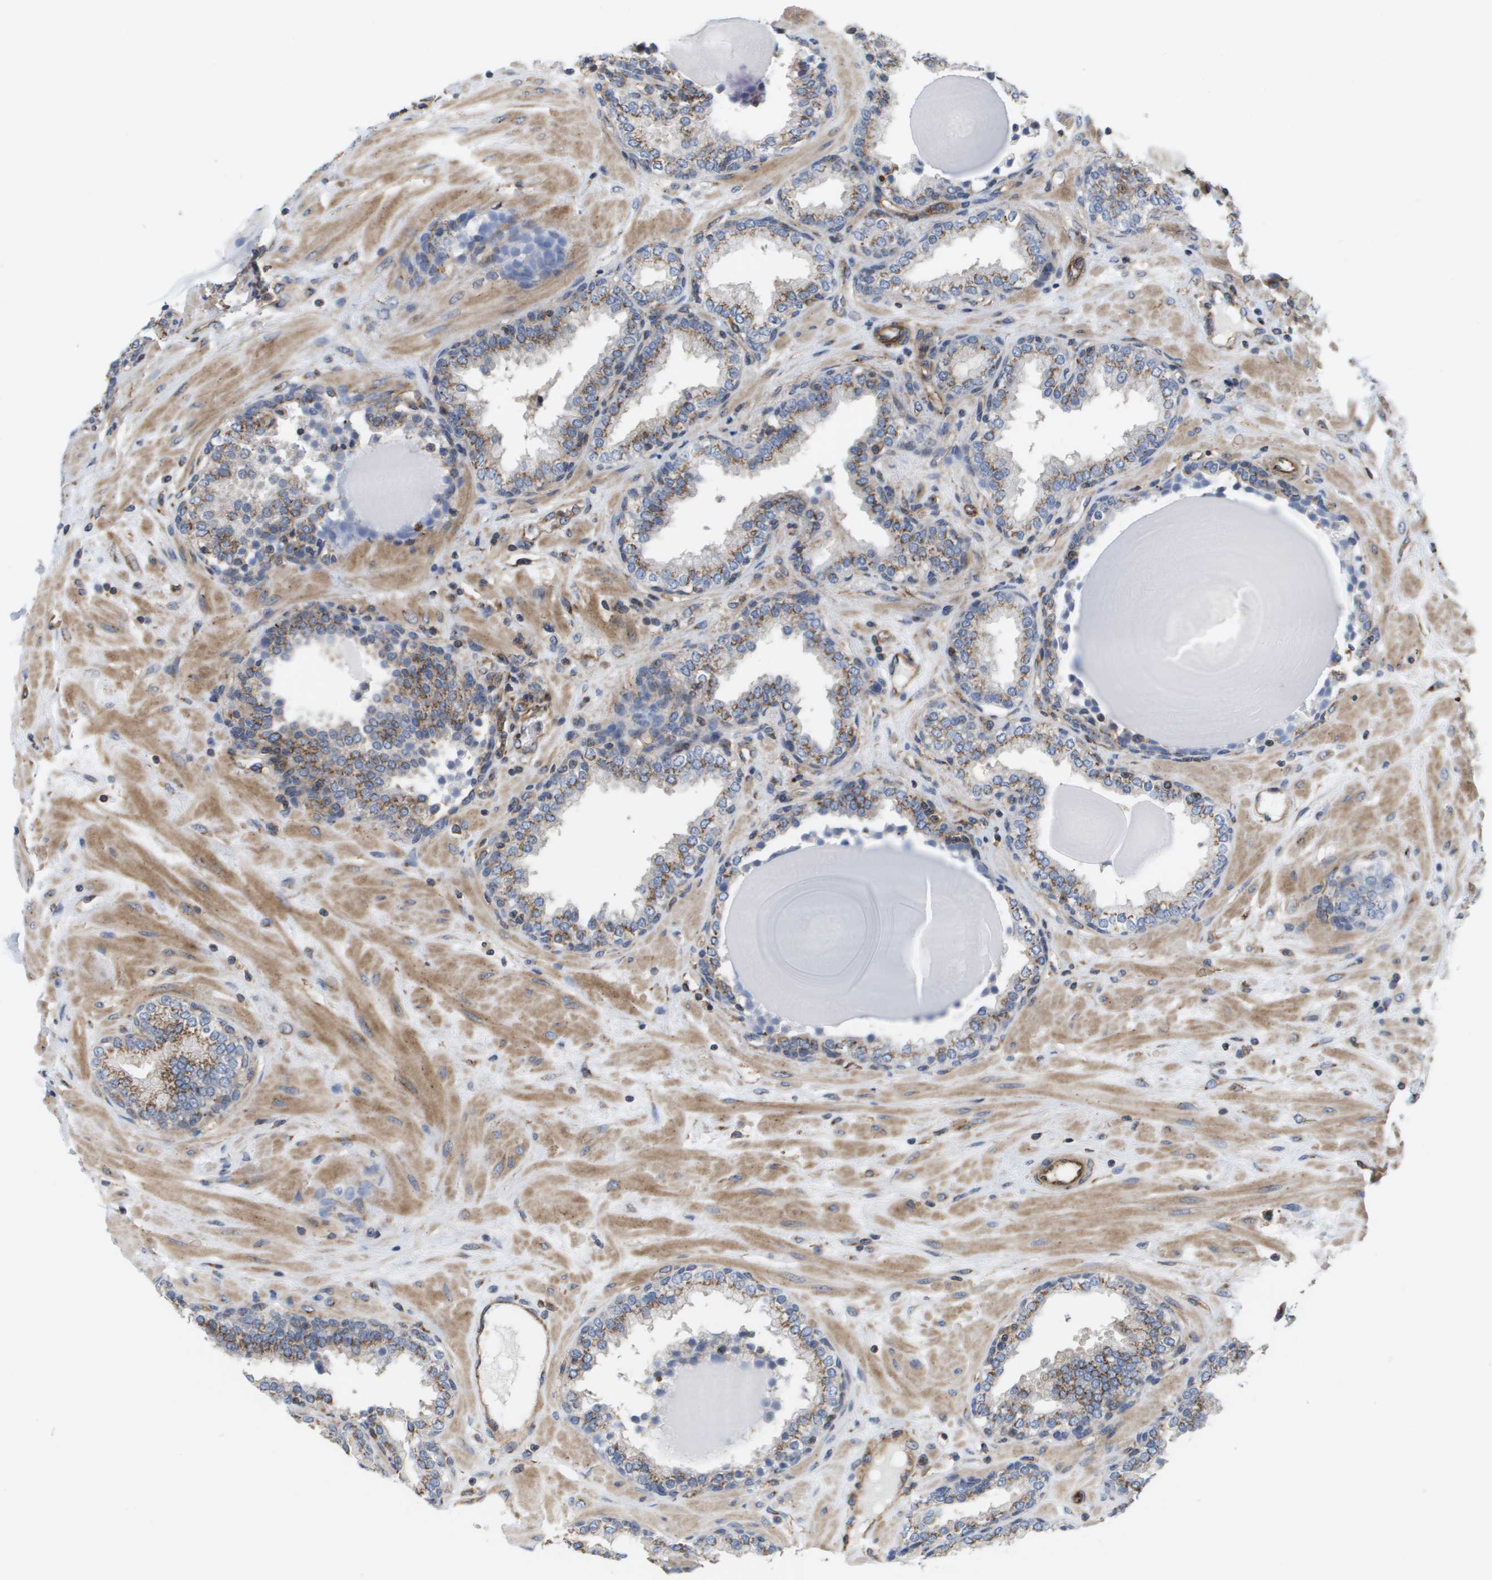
{"staining": {"intensity": "moderate", "quantity": ">75%", "location": "cytoplasmic/membranous"}, "tissue": "prostate", "cell_type": "Glandular cells", "image_type": "normal", "snomed": [{"axis": "morphology", "description": "Normal tissue, NOS"}, {"axis": "topography", "description": "Prostate"}], "caption": "Human prostate stained for a protein (brown) reveals moderate cytoplasmic/membranous positive expression in approximately >75% of glandular cells.", "gene": "BST2", "patient": {"sex": "male", "age": 51}}